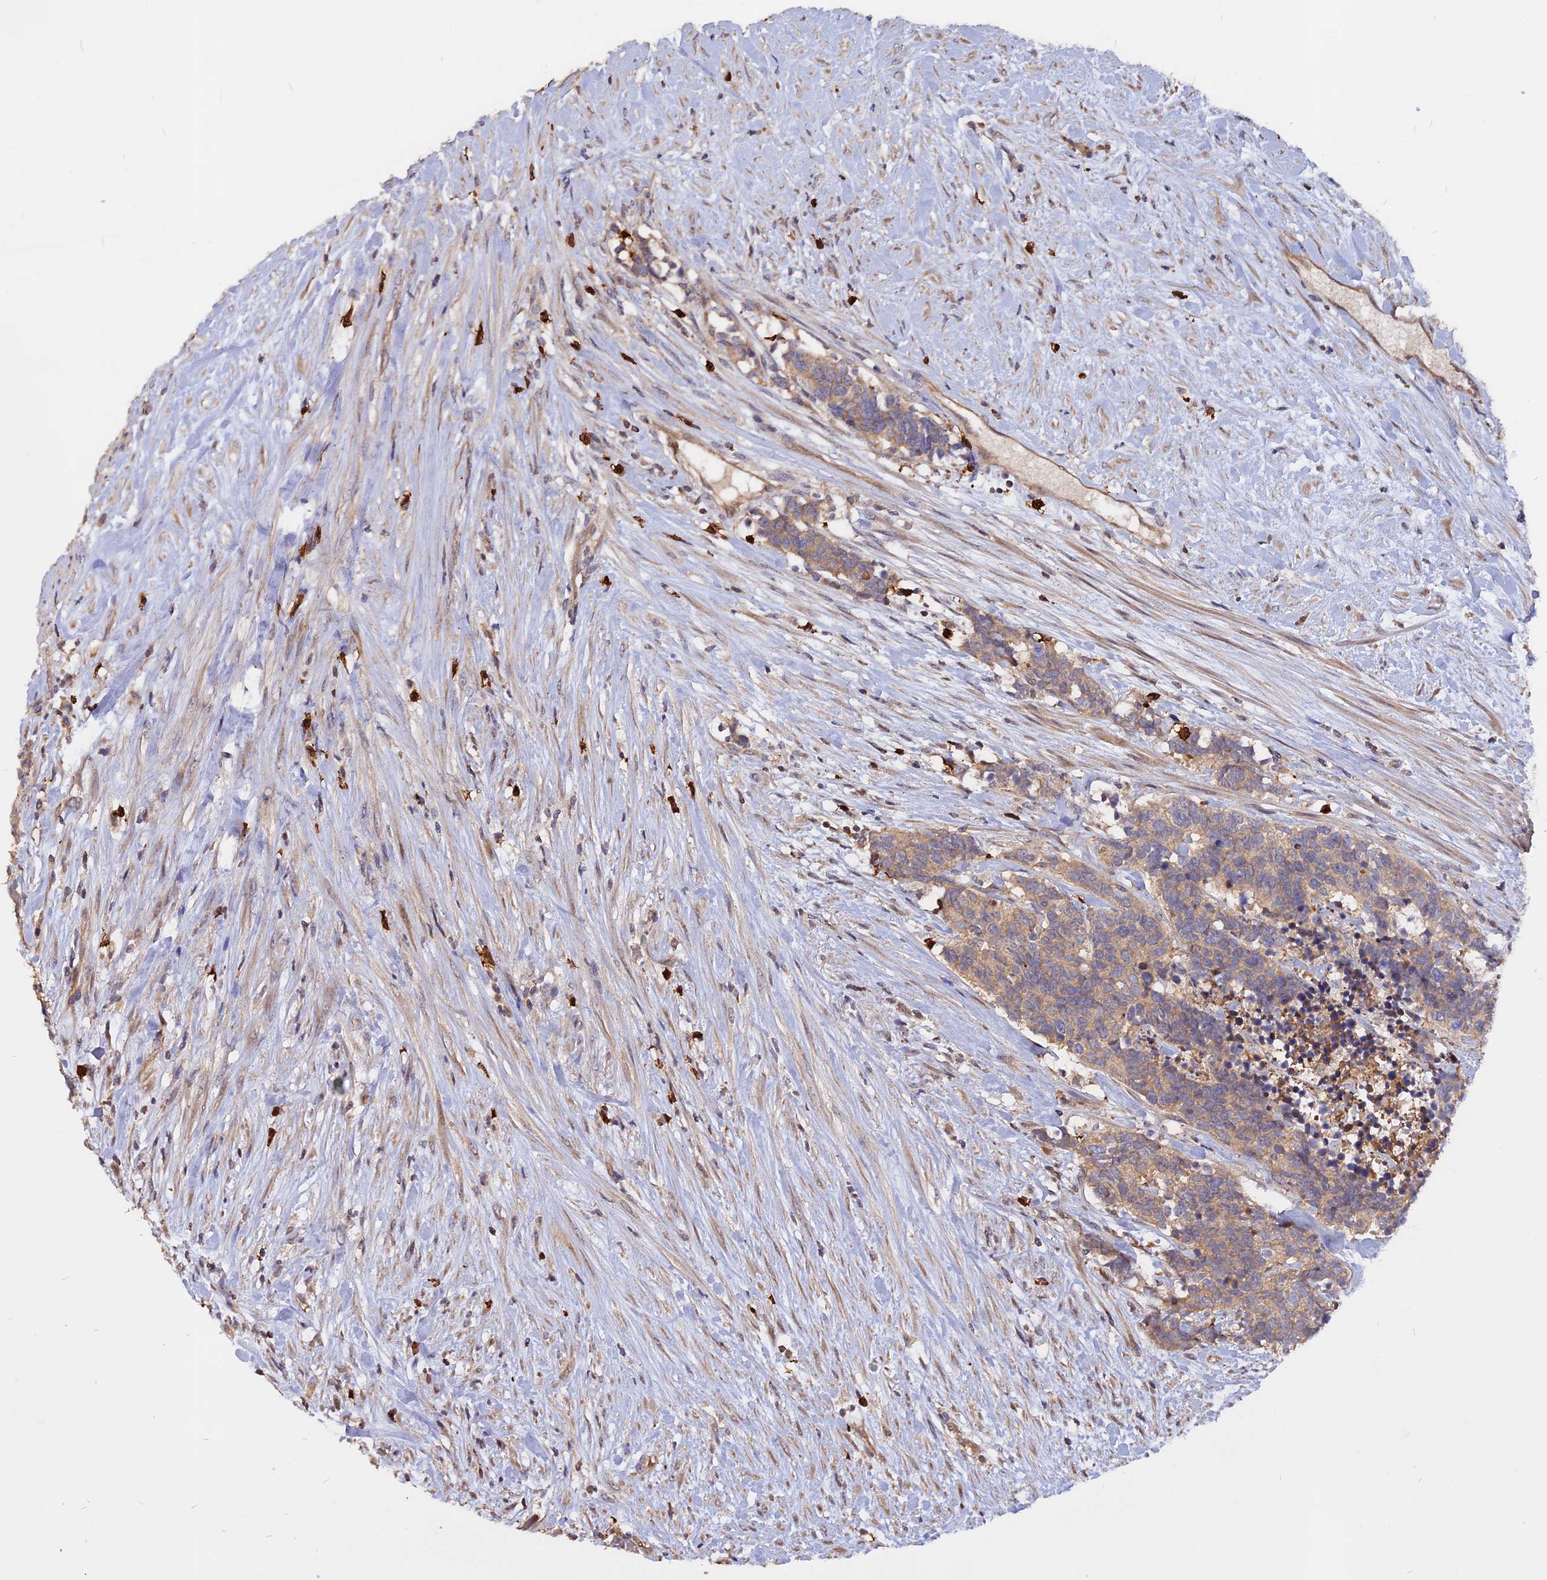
{"staining": {"intensity": "moderate", "quantity": ">75%", "location": "cytoplasmic/membranous"}, "tissue": "carcinoid", "cell_type": "Tumor cells", "image_type": "cancer", "snomed": [{"axis": "morphology", "description": "Carcinoma, NOS"}, {"axis": "morphology", "description": "Carcinoid, malignant, NOS"}, {"axis": "topography", "description": "Prostate"}], "caption": "Carcinoid stained for a protein exhibits moderate cytoplasmic/membranous positivity in tumor cells. (Stains: DAB (3,3'-diaminobenzidine) in brown, nuclei in blue, Microscopy: brightfield microscopy at high magnification).", "gene": "CARMIL2", "patient": {"sex": "male", "age": 57}}